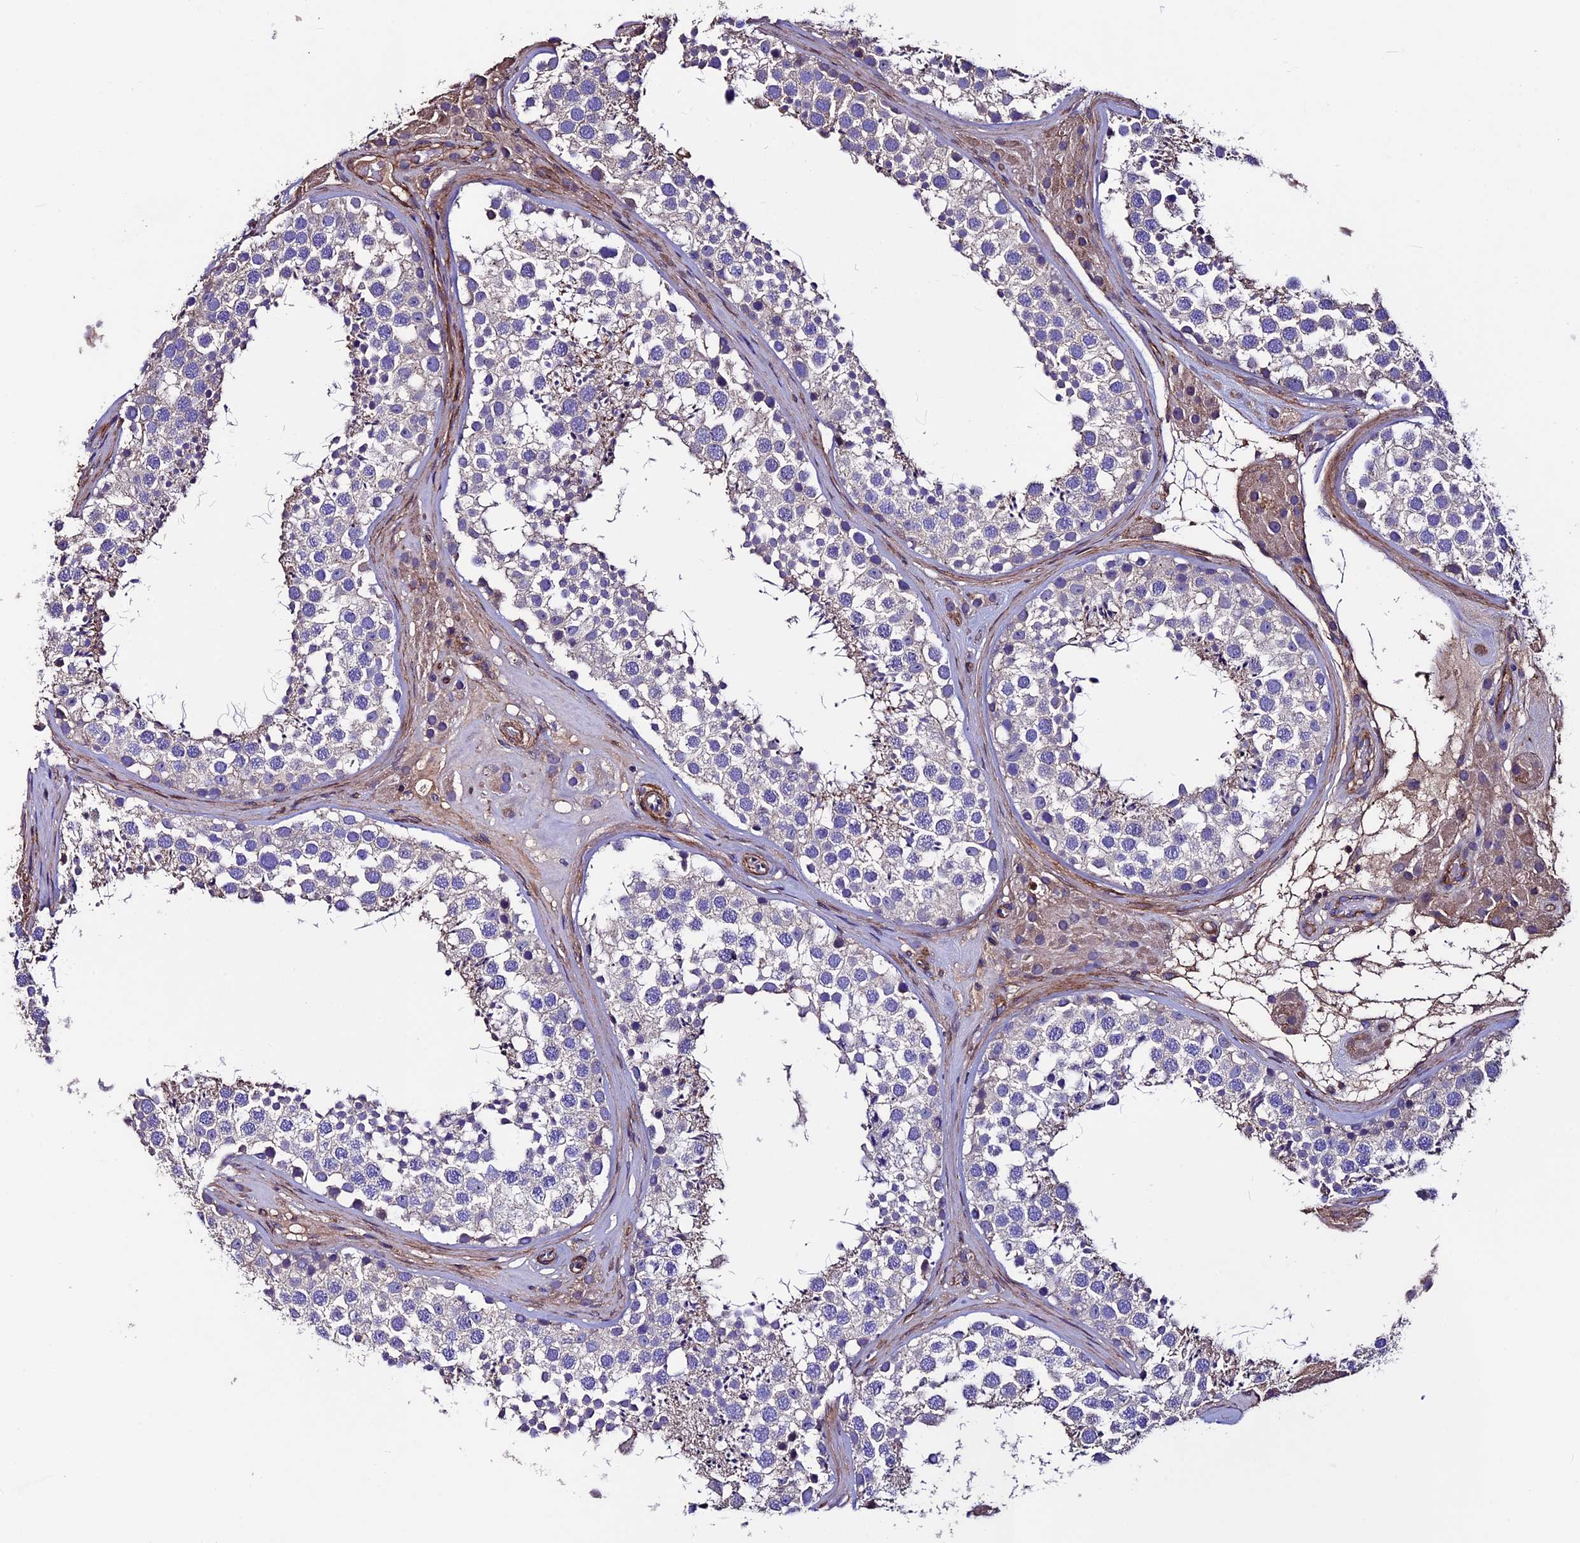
{"staining": {"intensity": "negative", "quantity": "none", "location": "none"}, "tissue": "testis", "cell_type": "Cells in seminiferous ducts", "image_type": "normal", "snomed": [{"axis": "morphology", "description": "Normal tissue, NOS"}, {"axis": "topography", "description": "Testis"}], "caption": "Protein analysis of benign testis displays no significant staining in cells in seminiferous ducts. (Stains: DAB (3,3'-diaminobenzidine) immunohistochemistry (IHC) with hematoxylin counter stain, Microscopy: brightfield microscopy at high magnification).", "gene": "EVA1B", "patient": {"sex": "male", "age": 46}}